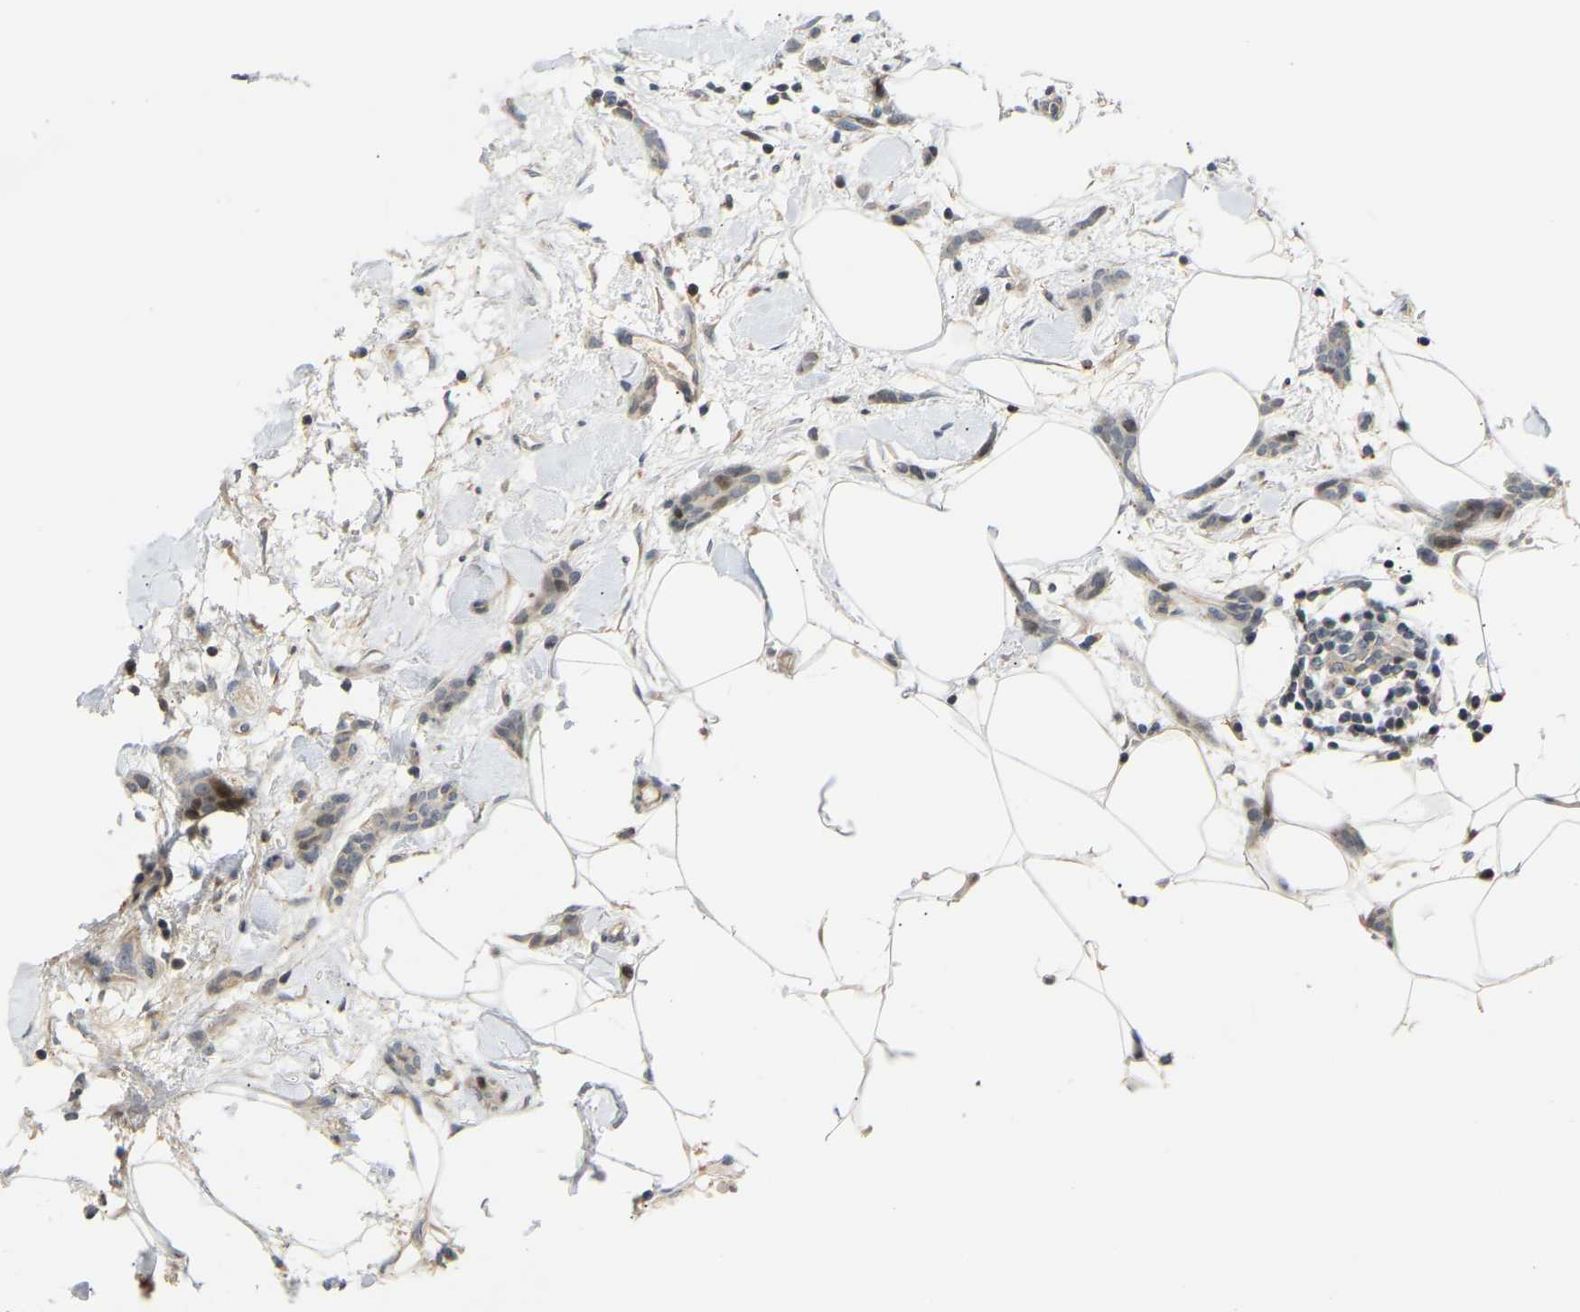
{"staining": {"intensity": "weak", "quantity": "25%-75%", "location": "cytoplasmic/membranous,nuclear"}, "tissue": "breast cancer", "cell_type": "Tumor cells", "image_type": "cancer", "snomed": [{"axis": "morphology", "description": "Lobular carcinoma"}, {"axis": "topography", "description": "Skin"}, {"axis": "topography", "description": "Breast"}], "caption": "A photomicrograph of human breast cancer (lobular carcinoma) stained for a protein displays weak cytoplasmic/membranous and nuclear brown staining in tumor cells. (DAB IHC, brown staining for protein, blue staining for nuclei).", "gene": "POGLUT2", "patient": {"sex": "female", "age": 46}}